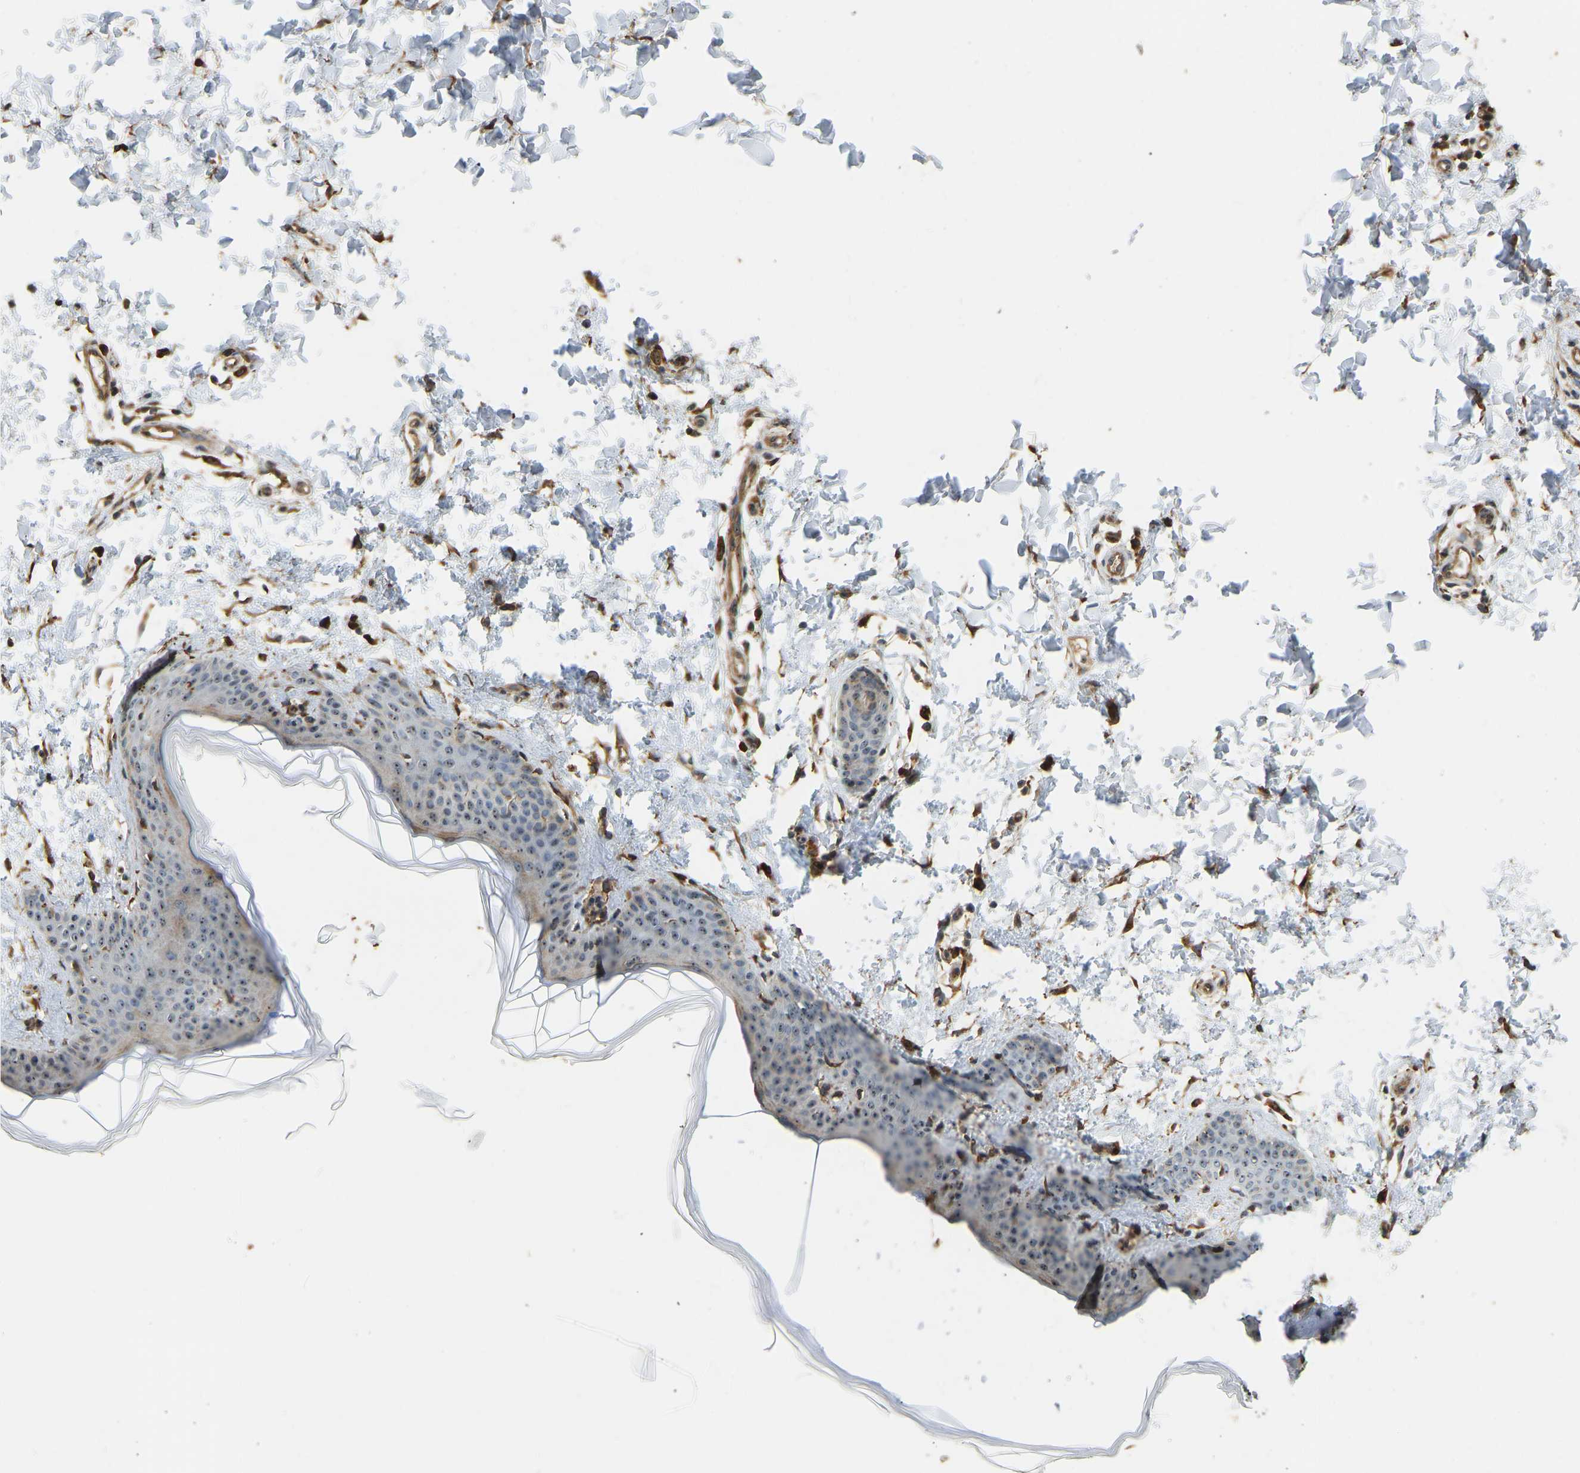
{"staining": {"intensity": "moderate", "quantity": ">75%", "location": "cytoplasmic/membranous"}, "tissue": "skin", "cell_type": "Fibroblasts", "image_type": "normal", "snomed": [{"axis": "morphology", "description": "Normal tissue, NOS"}, {"axis": "topography", "description": "Skin"}], "caption": "Human skin stained with a brown dye displays moderate cytoplasmic/membranous positive expression in about >75% of fibroblasts.", "gene": "OS9", "patient": {"sex": "female", "age": 17}}